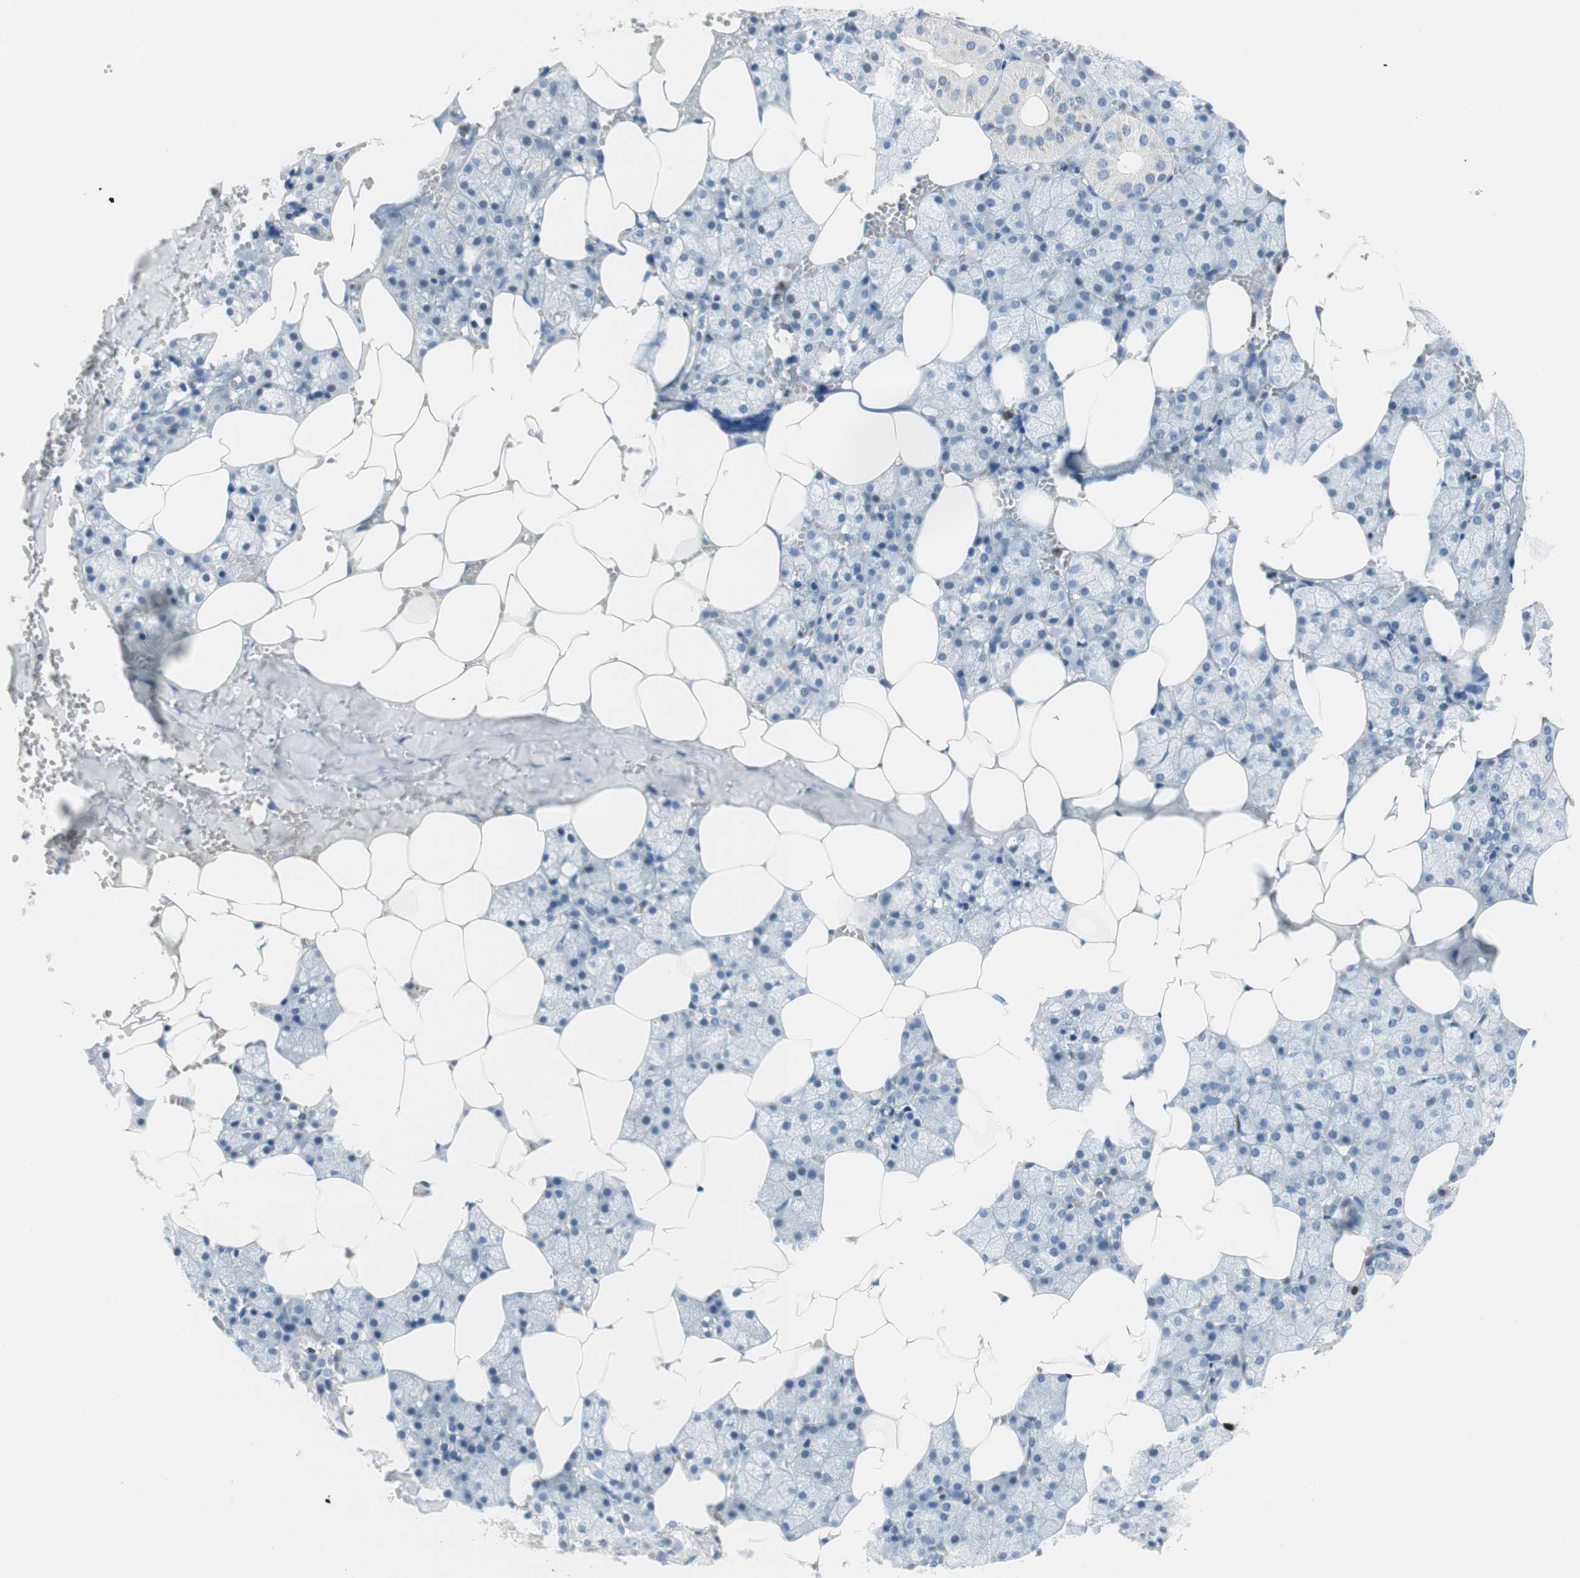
{"staining": {"intensity": "moderate", "quantity": "<25%", "location": "nuclear"}, "tissue": "salivary gland", "cell_type": "Glandular cells", "image_type": "normal", "snomed": [{"axis": "morphology", "description": "Normal tissue, NOS"}, {"axis": "topography", "description": "Salivary gland"}], "caption": "An image showing moderate nuclear expression in about <25% of glandular cells in normal salivary gland, as visualized by brown immunohistochemical staining.", "gene": "EZH2", "patient": {"sex": "male", "age": 62}}